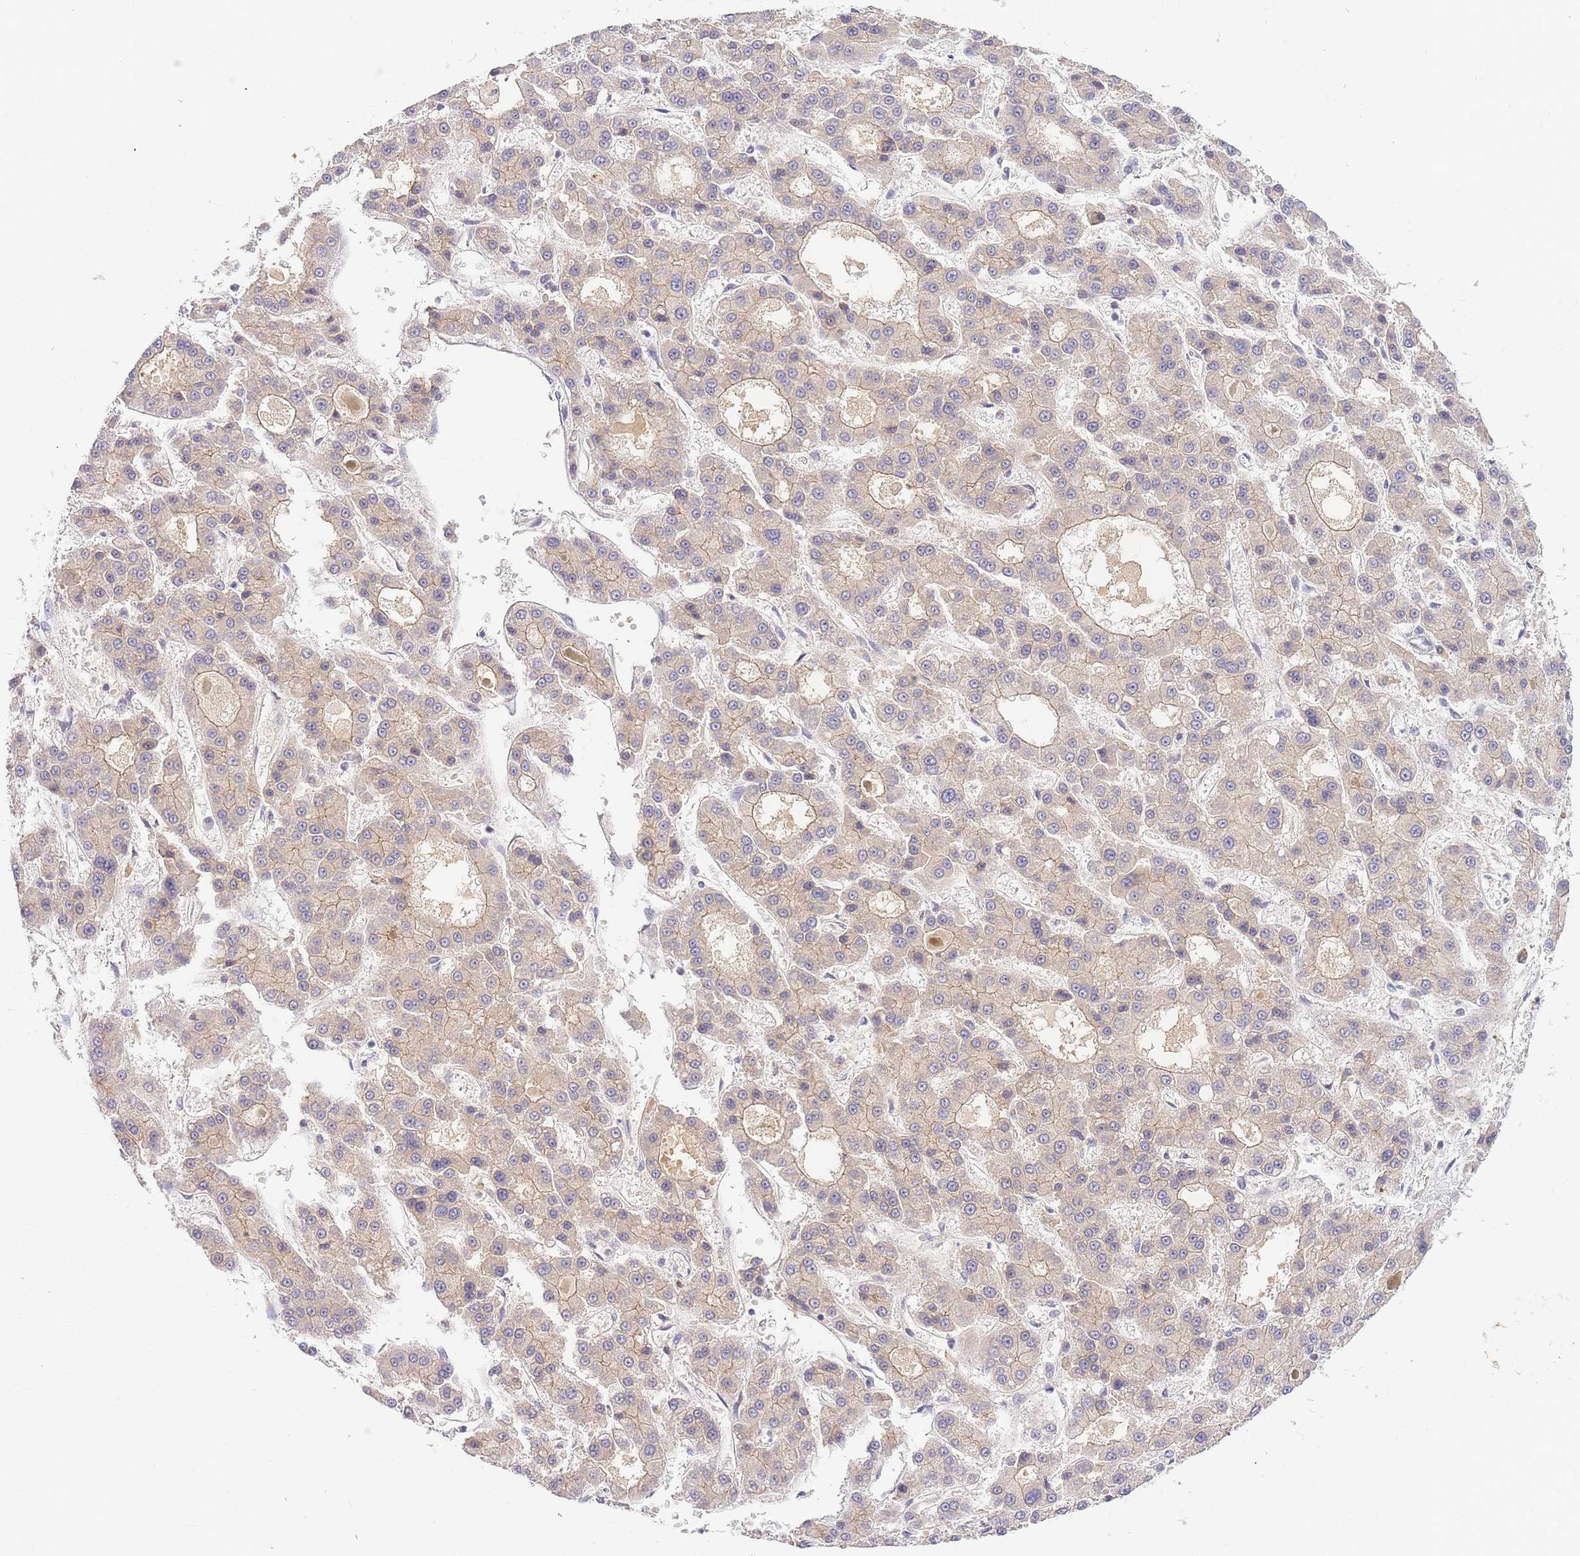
{"staining": {"intensity": "weak", "quantity": "25%-75%", "location": "cytoplasmic/membranous"}, "tissue": "liver cancer", "cell_type": "Tumor cells", "image_type": "cancer", "snomed": [{"axis": "morphology", "description": "Carcinoma, Hepatocellular, NOS"}, {"axis": "topography", "description": "Liver"}], "caption": "Immunohistochemical staining of human hepatocellular carcinoma (liver) shows weak cytoplasmic/membranous protein staining in approximately 25%-75% of tumor cells.", "gene": "ZNF577", "patient": {"sex": "male", "age": 70}}